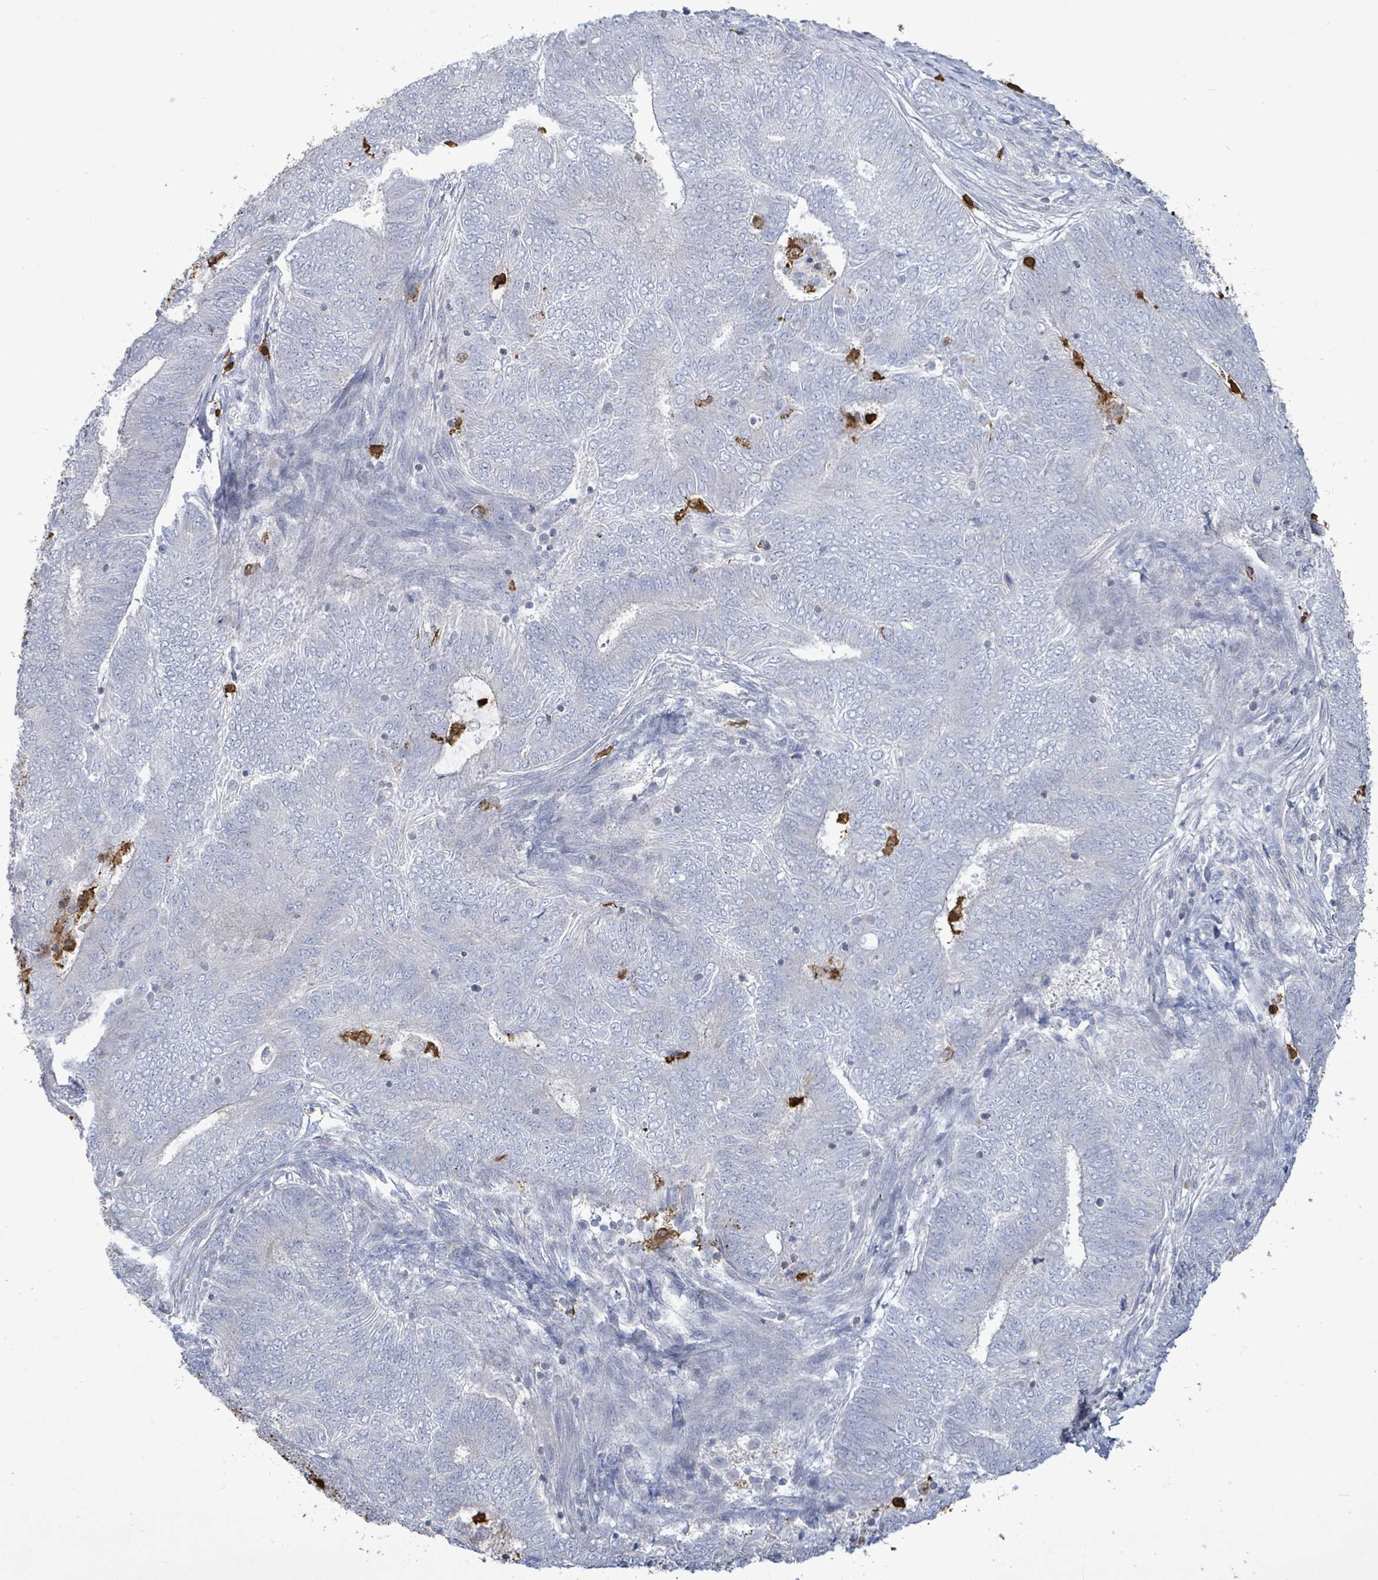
{"staining": {"intensity": "negative", "quantity": "none", "location": "none"}, "tissue": "endometrial cancer", "cell_type": "Tumor cells", "image_type": "cancer", "snomed": [{"axis": "morphology", "description": "Adenocarcinoma, NOS"}, {"axis": "topography", "description": "Endometrium"}], "caption": "Immunohistochemistry of human endometrial cancer (adenocarcinoma) displays no staining in tumor cells.", "gene": "FAM210A", "patient": {"sex": "female", "age": 62}}